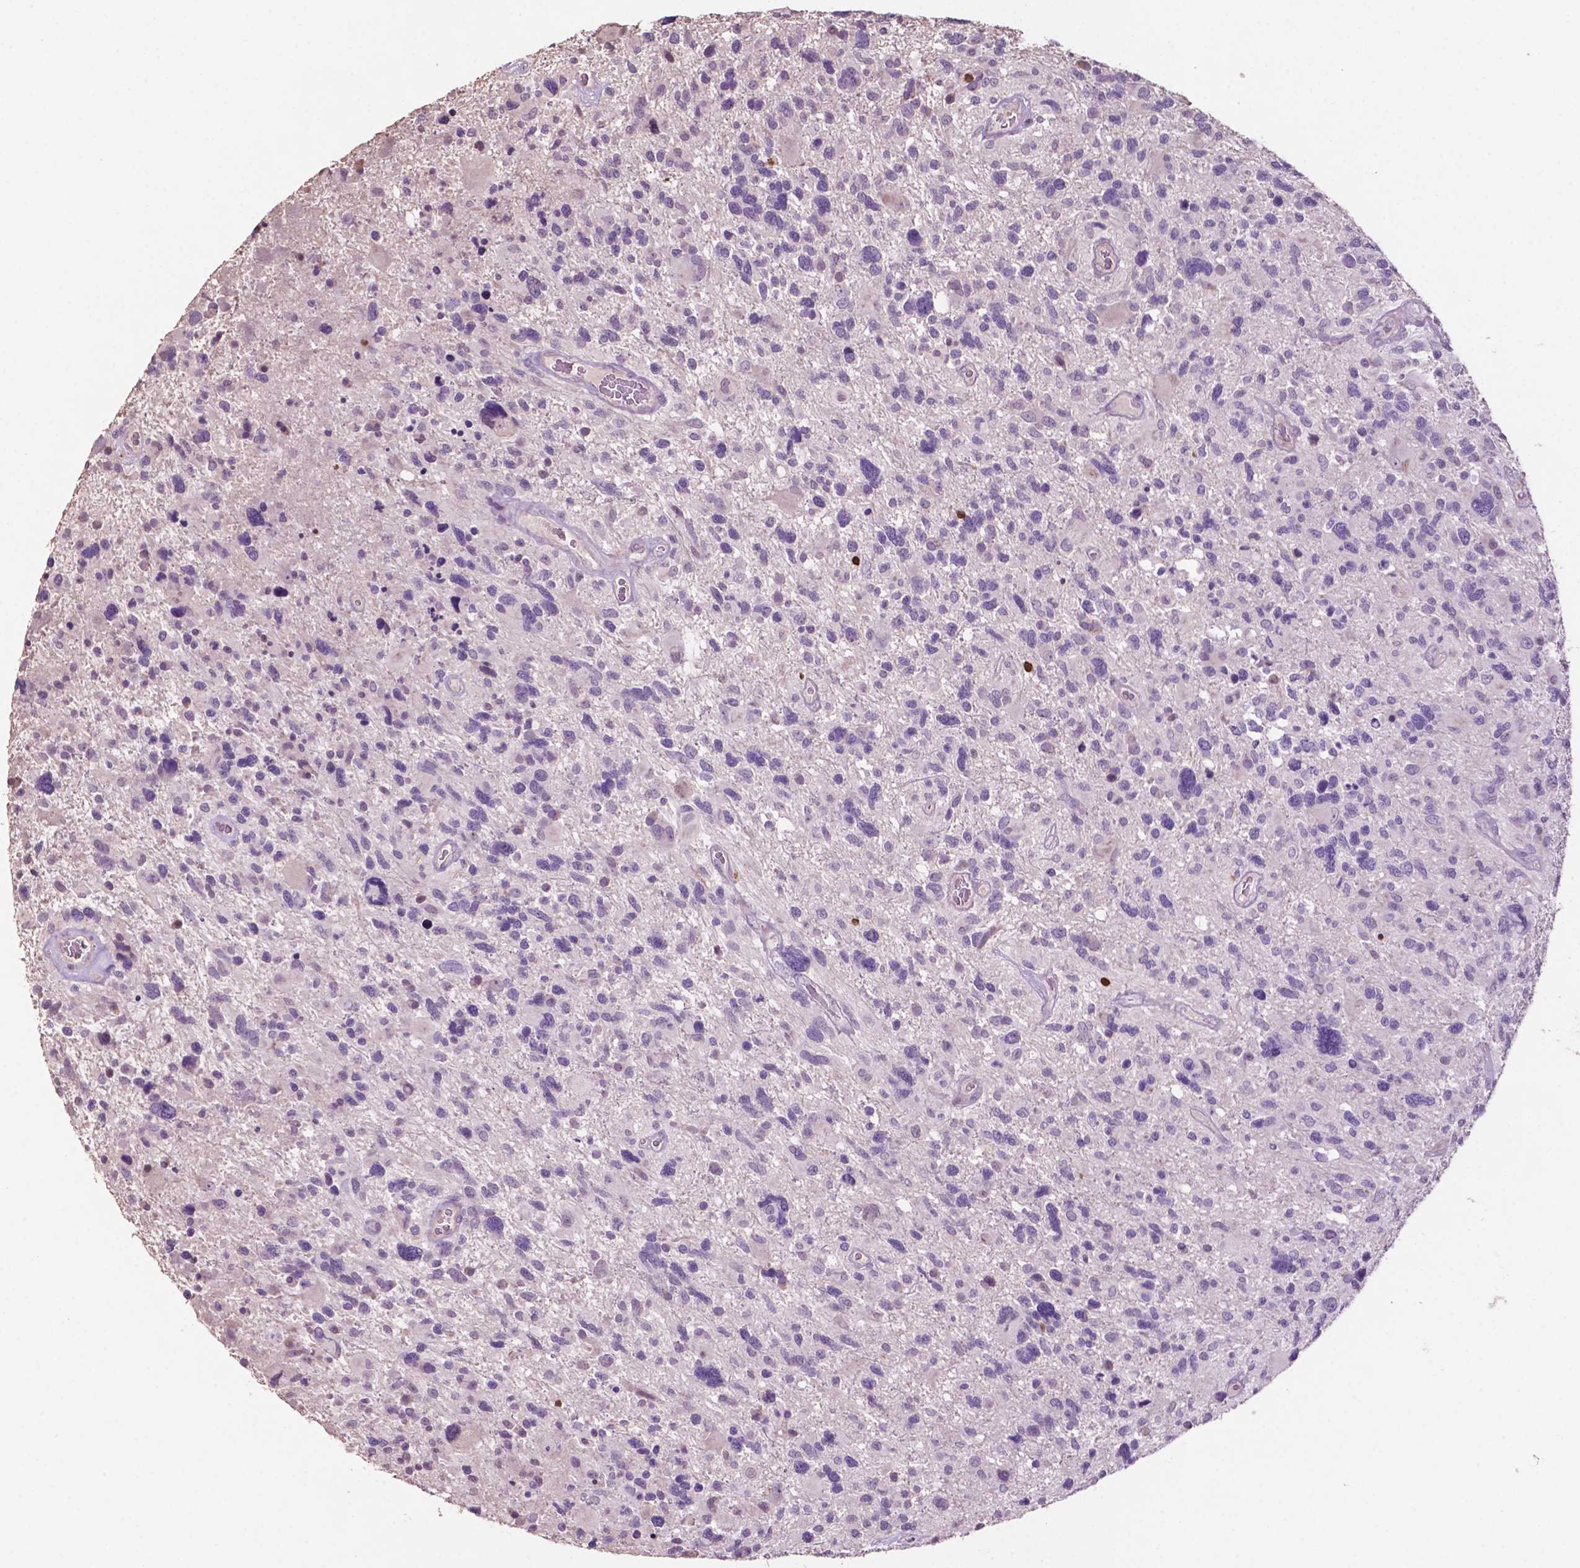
{"staining": {"intensity": "negative", "quantity": "none", "location": "none"}, "tissue": "glioma", "cell_type": "Tumor cells", "image_type": "cancer", "snomed": [{"axis": "morphology", "description": "Glioma, malignant, High grade"}, {"axis": "topography", "description": "Brain"}], "caption": "Tumor cells show no significant staining in malignant glioma (high-grade).", "gene": "TBC1D10C", "patient": {"sex": "male", "age": 49}}